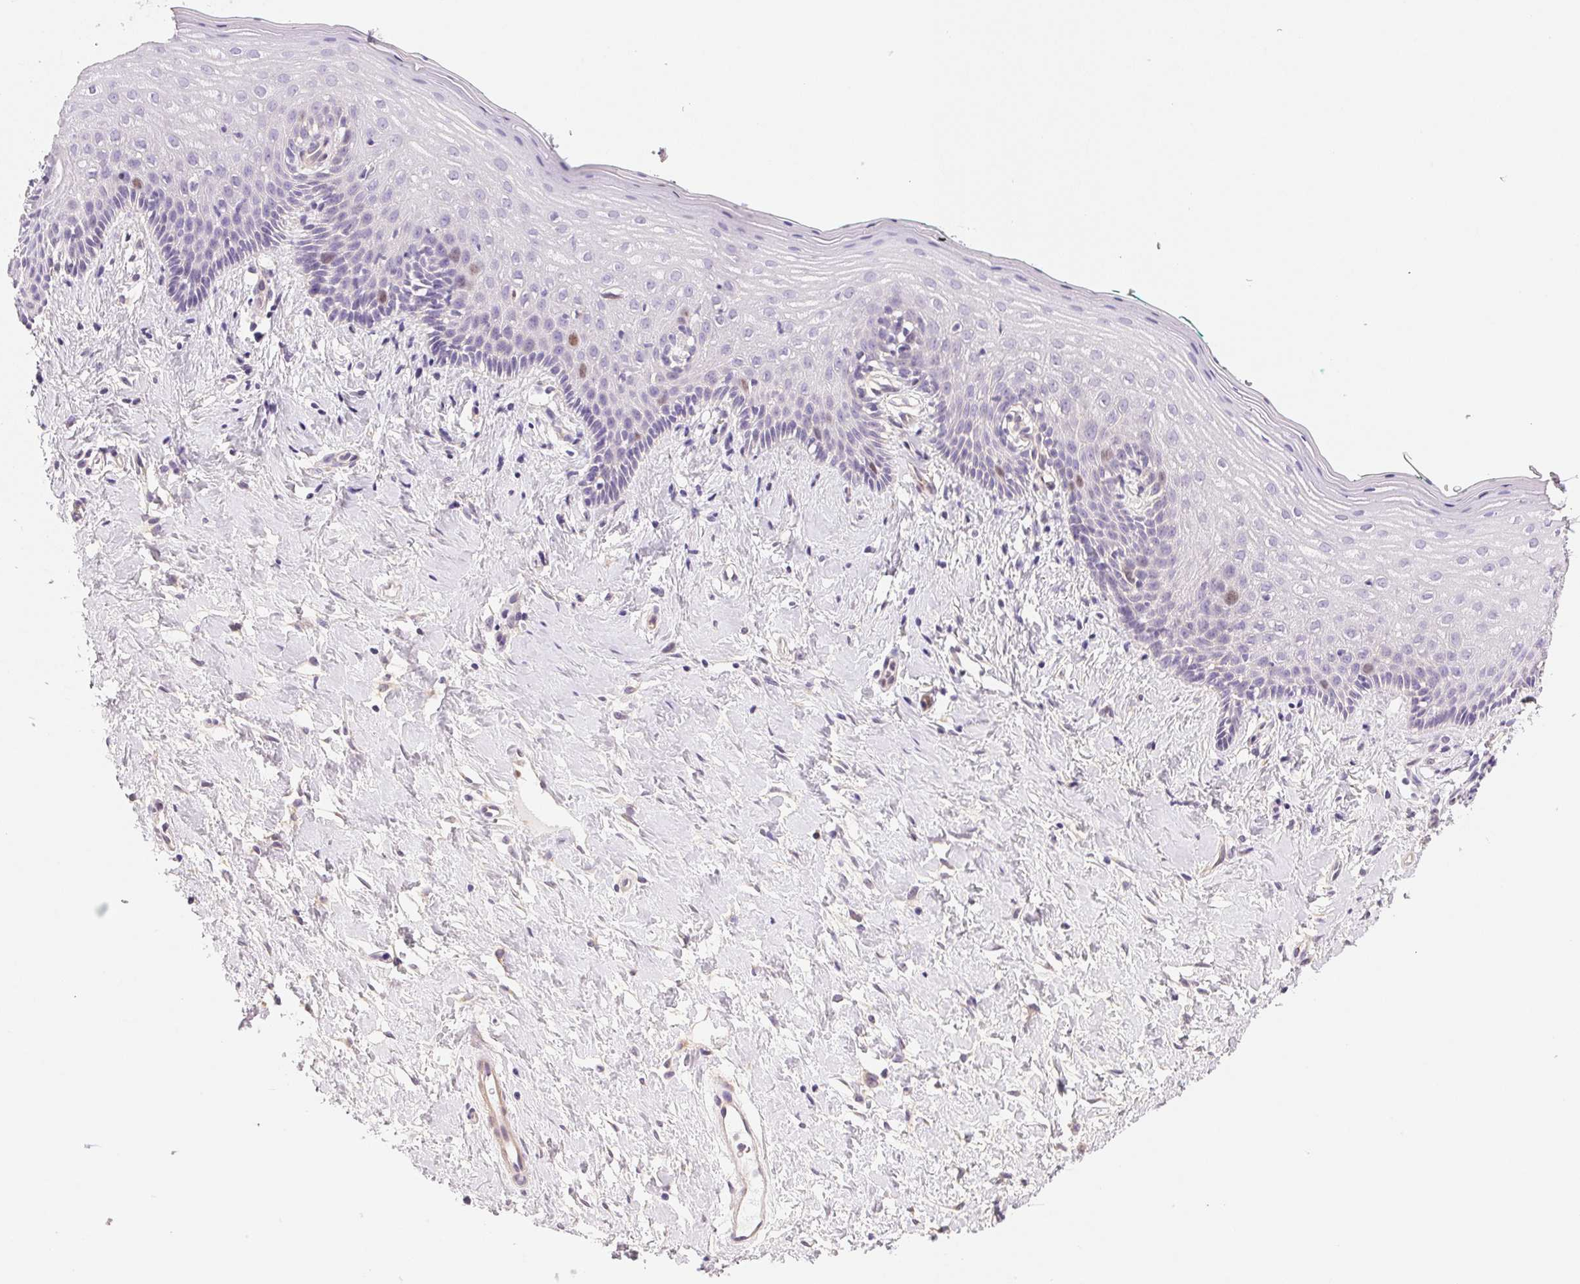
{"staining": {"intensity": "negative", "quantity": "none", "location": "none"}, "tissue": "vagina", "cell_type": "Squamous epithelial cells", "image_type": "normal", "snomed": [{"axis": "morphology", "description": "Normal tissue, NOS"}, {"axis": "topography", "description": "Vagina"}], "caption": "Immunohistochemistry (IHC) of unremarkable human vagina exhibits no positivity in squamous epithelial cells. The staining was performed using DAB to visualize the protein expression in brown, while the nuclei were stained in blue with hematoxylin (Magnification: 20x).", "gene": "SMTN", "patient": {"sex": "female", "age": 42}}